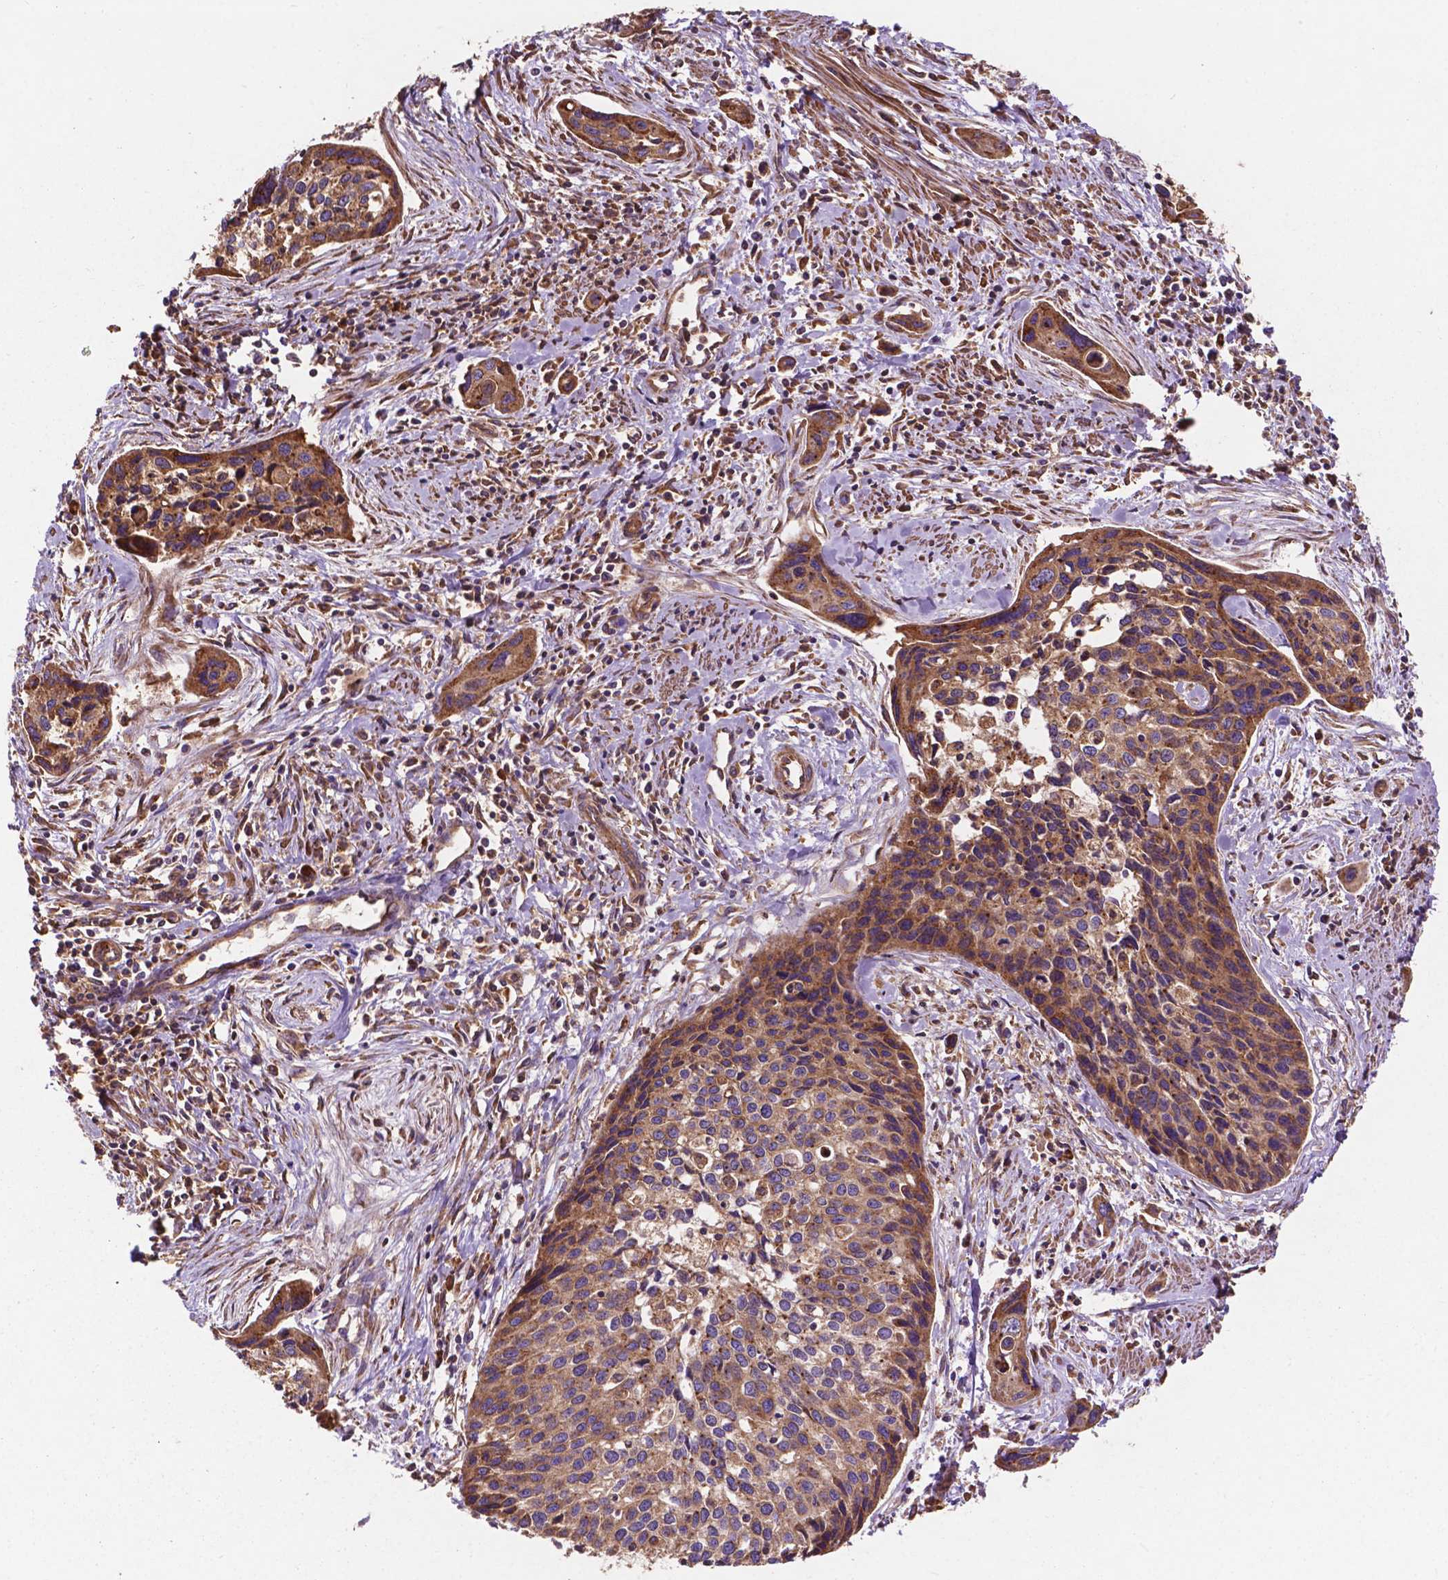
{"staining": {"intensity": "moderate", "quantity": ">75%", "location": "cytoplasmic/membranous"}, "tissue": "cervical cancer", "cell_type": "Tumor cells", "image_type": "cancer", "snomed": [{"axis": "morphology", "description": "Squamous cell carcinoma, NOS"}, {"axis": "topography", "description": "Cervix"}], "caption": "High-power microscopy captured an IHC micrograph of cervical squamous cell carcinoma, revealing moderate cytoplasmic/membranous positivity in about >75% of tumor cells.", "gene": "CCDC71L", "patient": {"sex": "female", "age": 31}}